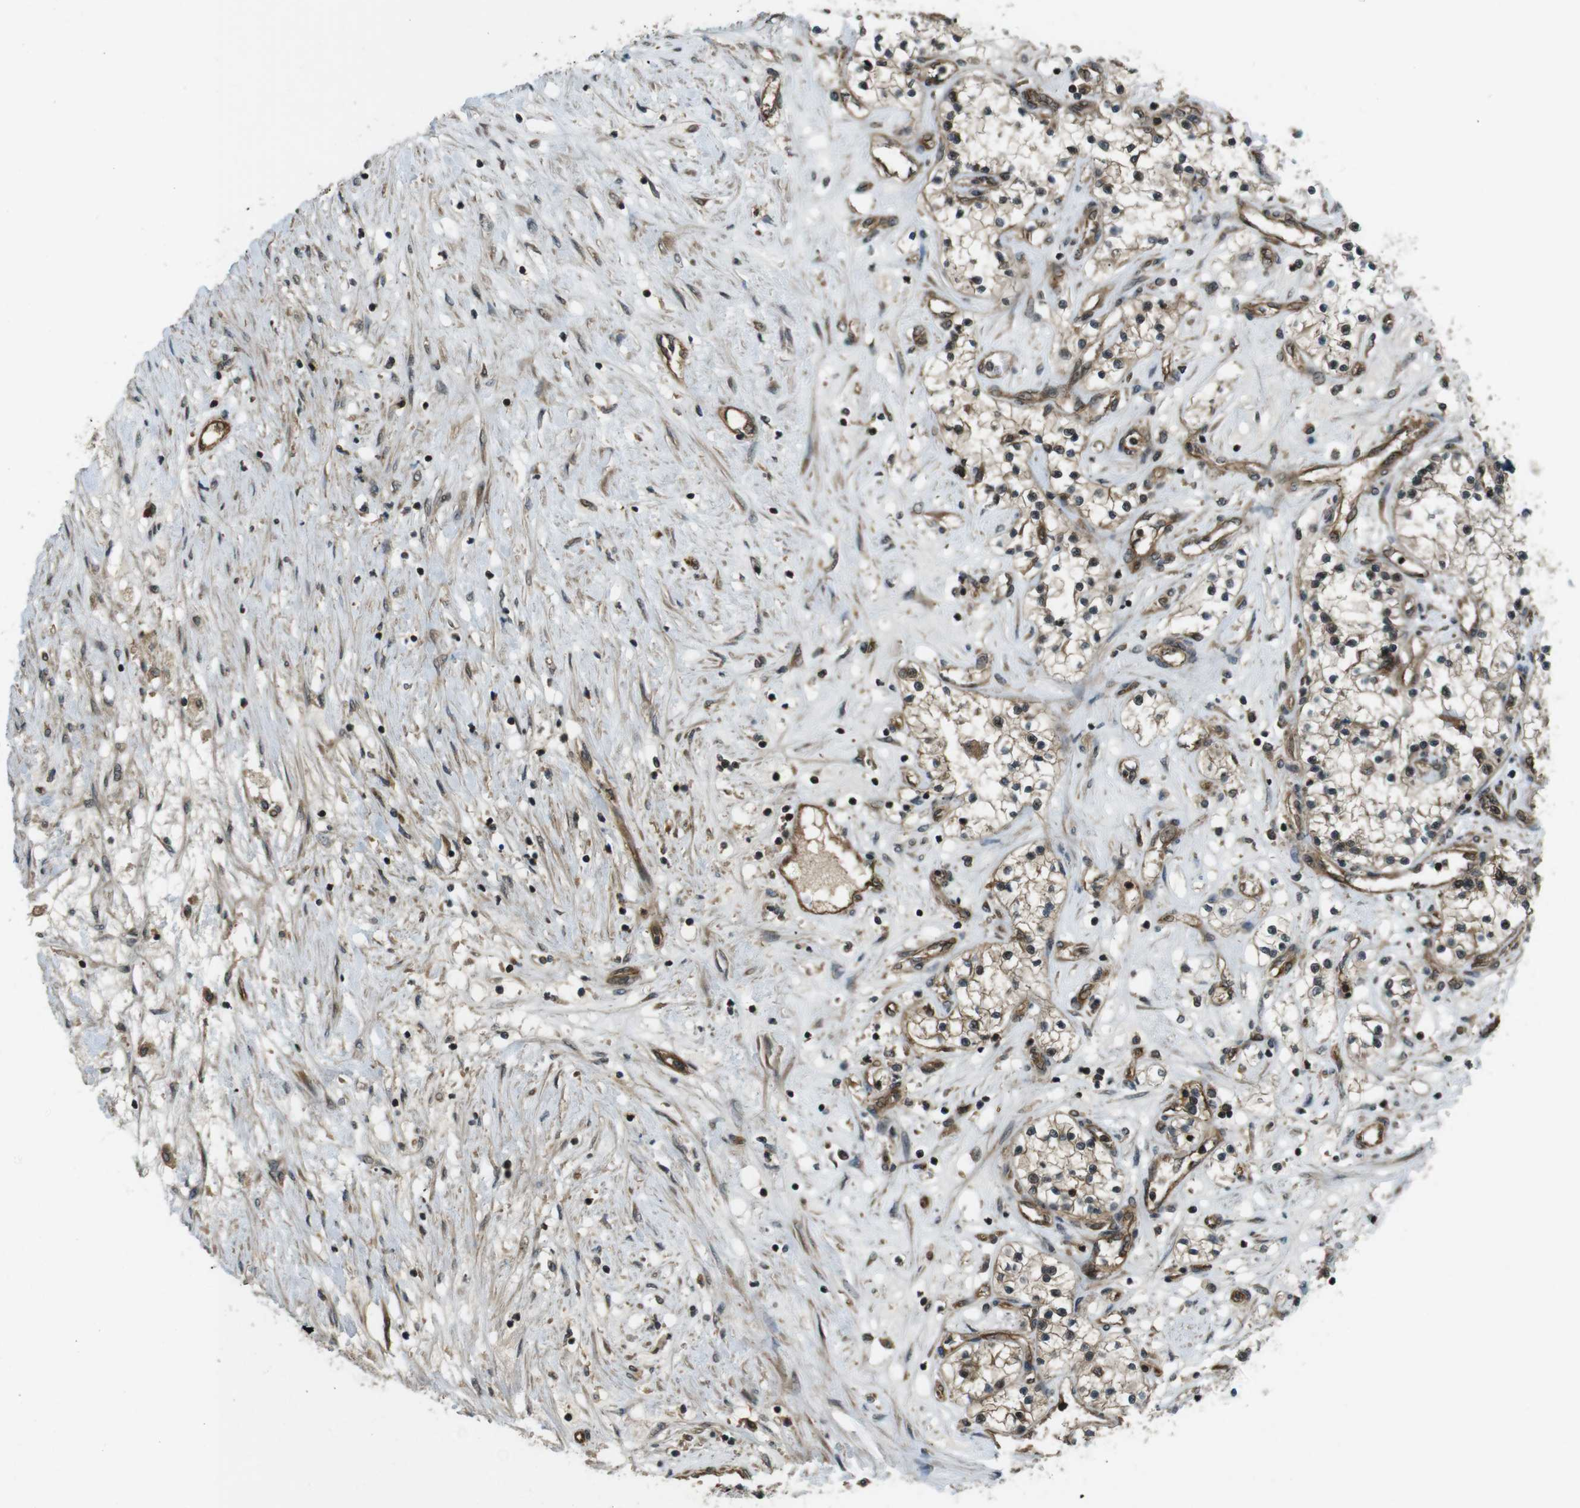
{"staining": {"intensity": "weak", "quantity": ">75%", "location": "cytoplasmic/membranous"}, "tissue": "renal cancer", "cell_type": "Tumor cells", "image_type": "cancer", "snomed": [{"axis": "morphology", "description": "Adenocarcinoma, NOS"}, {"axis": "topography", "description": "Kidney"}], "caption": "Renal cancer (adenocarcinoma) stained for a protein (brown) demonstrates weak cytoplasmic/membranous positive expression in approximately >75% of tumor cells.", "gene": "TIAM2", "patient": {"sex": "male", "age": 68}}